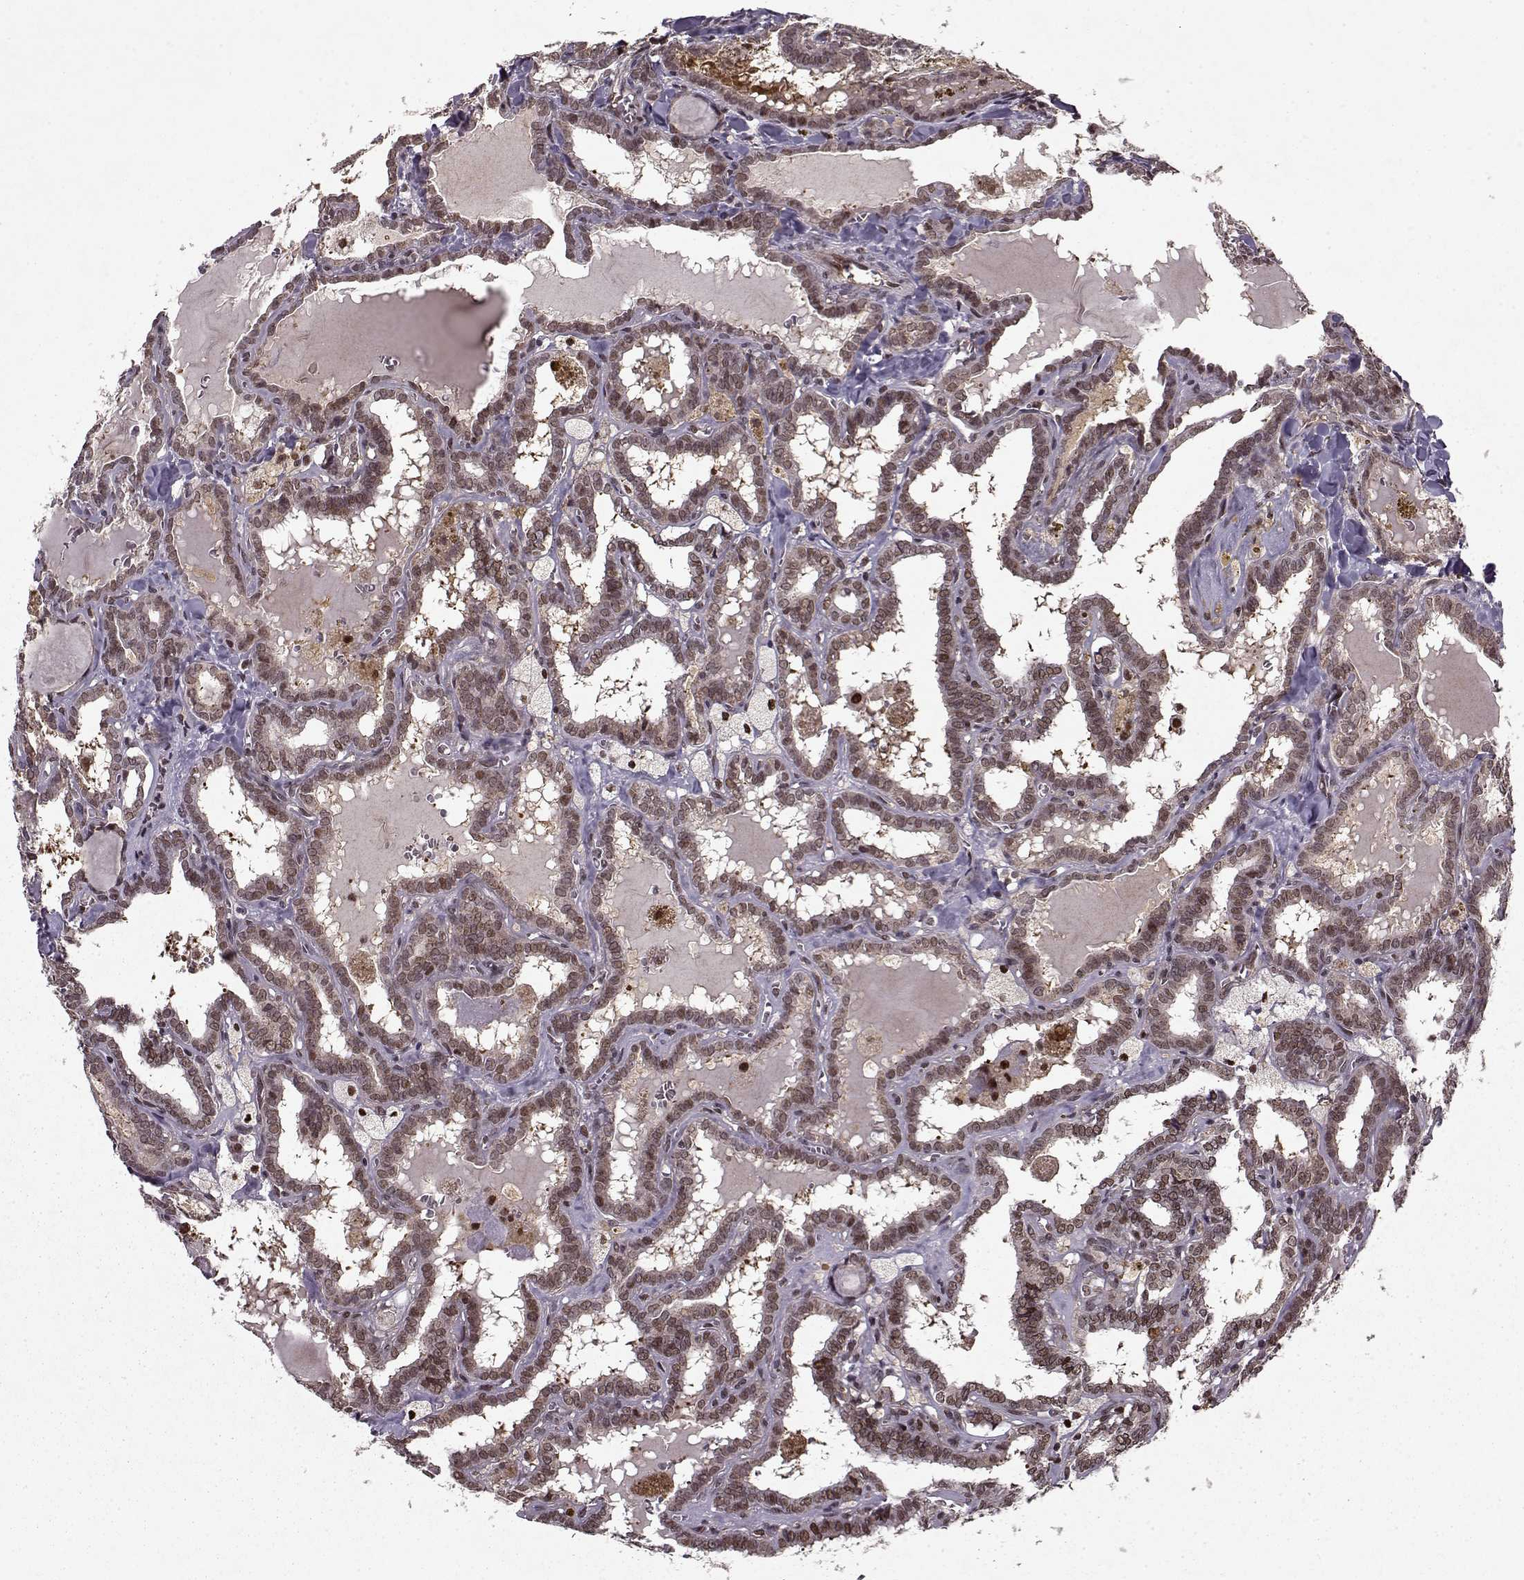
{"staining": {"intensity": "weak", "quantity": ">75%", "location": "nuclear"}, "tissue": "thyroid cancer", "cell_type": "Tumor cells", "image_type": "cancer", "snomed": [{"axis": "morphology", "description": "Papillary adenocarcinoma, NOS"}, {"axis": "topography", "description": "Thyroid gland"}], "caption": "Immunohistochemistry of thyroid cancer (papillary adenocarcinoma) shows low levels of weak nuclear expression in approximately >75% of tumor cells.", "gene": "PSMA7", "patient": {"sex": "female", "age": 39}}